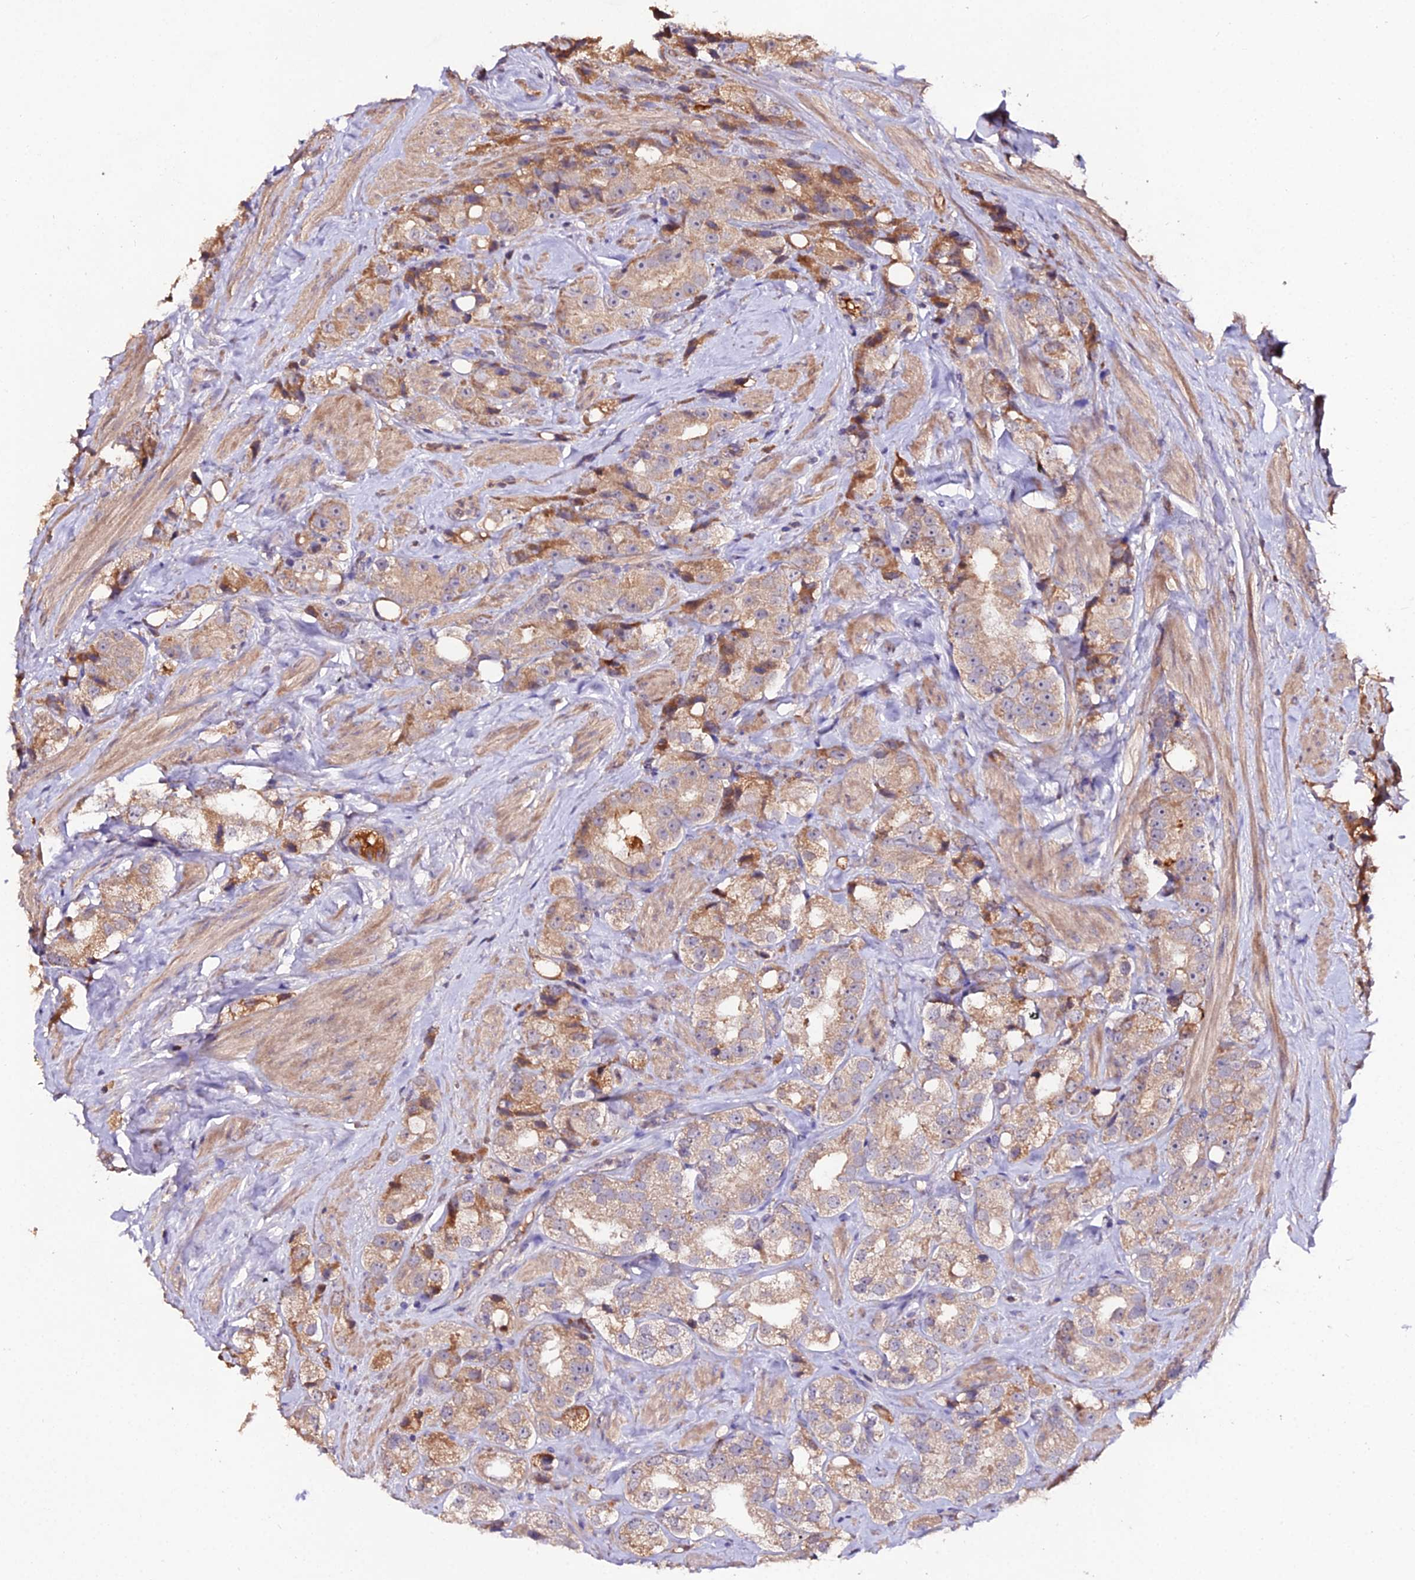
{"staining": {"intensity": "weak", "quantity": ">75%", "location": "cytoplasmic/membranous"}, "tissue": "prostate cancer", "cell_type": "Tumor cells", "image_type": "cancer", "snomed": [{"axis": "morphology", "description": "Adenocarcinoma, NOS"}, {"axis": "topography", "description": "Prostate"}], "caption": "Adenocarcinoma (prostate) tissue reveals weak cytoplasmic/membranous positivity in approximately >75% of tumor cells", "gene": "KCTD16", "patient": {"sex": "male", "age": 79}}